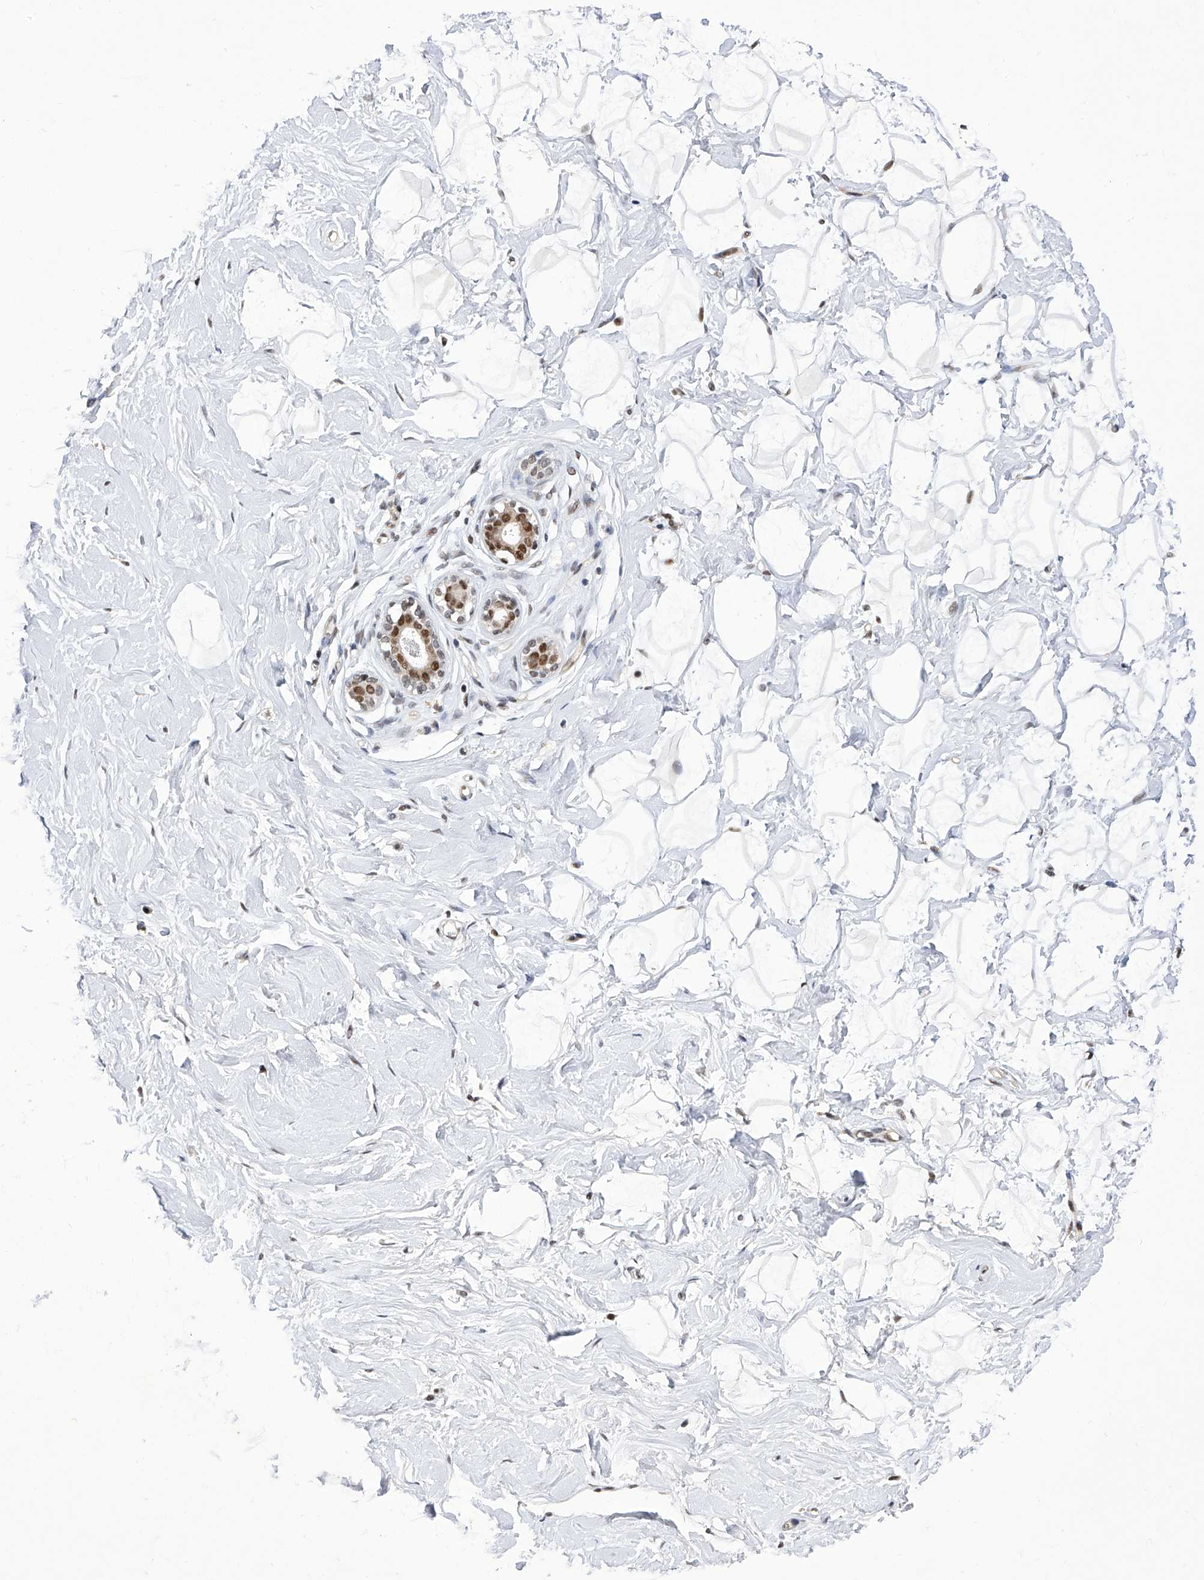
{"staining": {"intensity": "weak", "quantity": ">75%", "location": "nuclear"}, "tissue": "breast", "cell_type": "Adipocytes", "image_type": "normal", "snomed": [{"axis": "morphology", "description": "Normal tissue, NOS"}, {"axis": "morphology", "description": "Adenoma, NOS"}, {"axis": "topography", "description": "Breast"}], "caption": "Immunohistochemistry image of unremarkable breast: breast stained using IHC exhibits low levels of weak protein expression localized specifically in the nuclear of adipocytes, appearing as a nuclear brown color.", "gene": "RAD54L", "patient": {"sex": "female", "age": 23}}